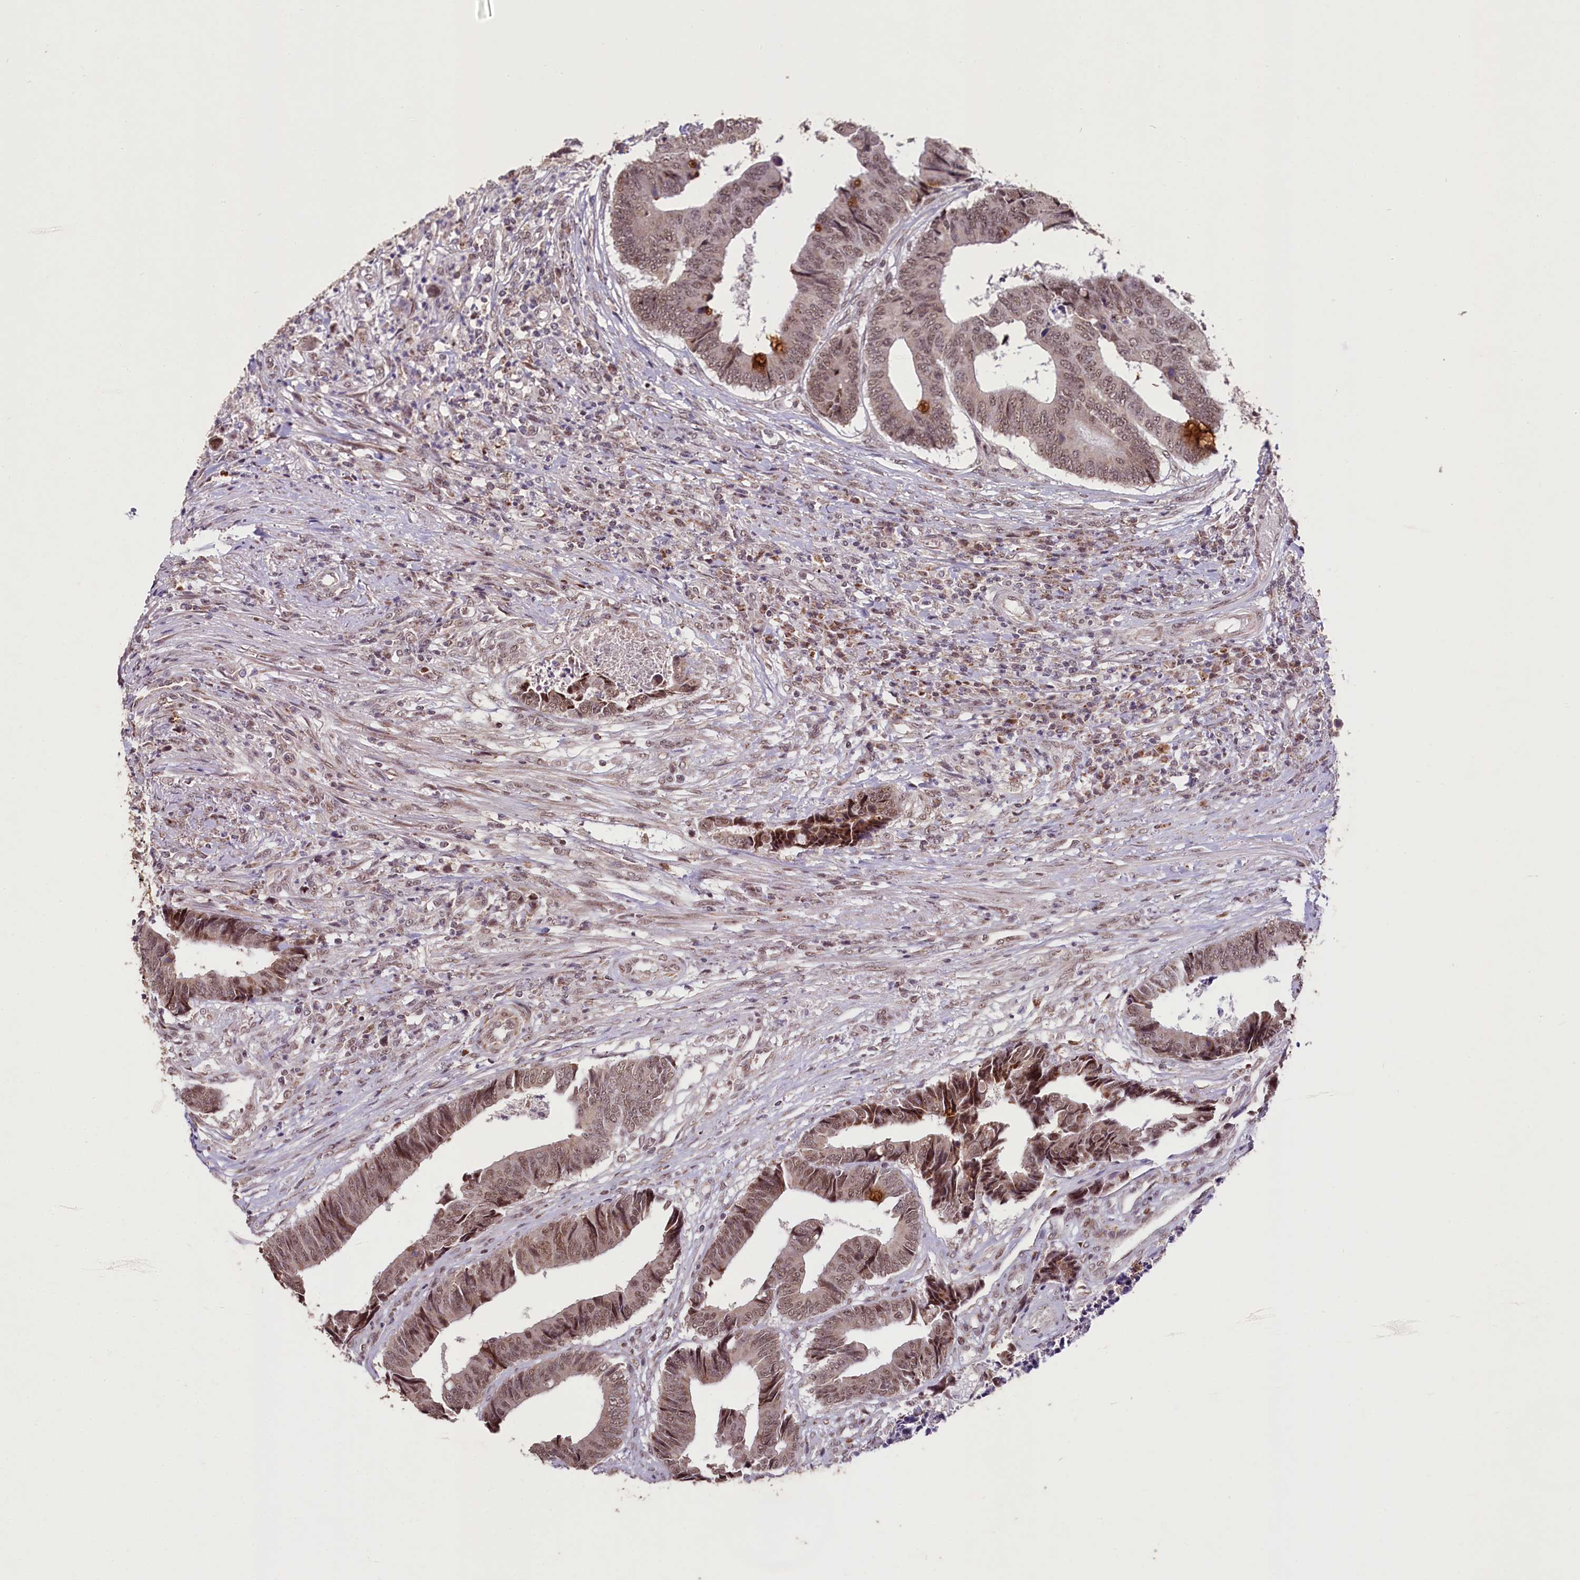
{"staining": {"intensity": "moderate", "quantity": ">75%", "location": "nuclear"}, "tissue": "colorectal cancer", "cell_type": "Tumor cells", "image_type": "cancer", "snomed": [{"axis": "morphology", "description": "Adenocarcinoma, NOS"}, {"axis": "topography", "description": "Rectum"}], "caption": "Protein analysis of adenocarcinoma (colorectal) tissue exhibits moderate nuclear staining in approximately >75% of tumor cells. Using DAB (brown) and hematoxylin (blue) stains, captured at high magnification using brightfield microscopy.", "gene": "PDE6D", "patient": {"sex": "male", "age": 84}}